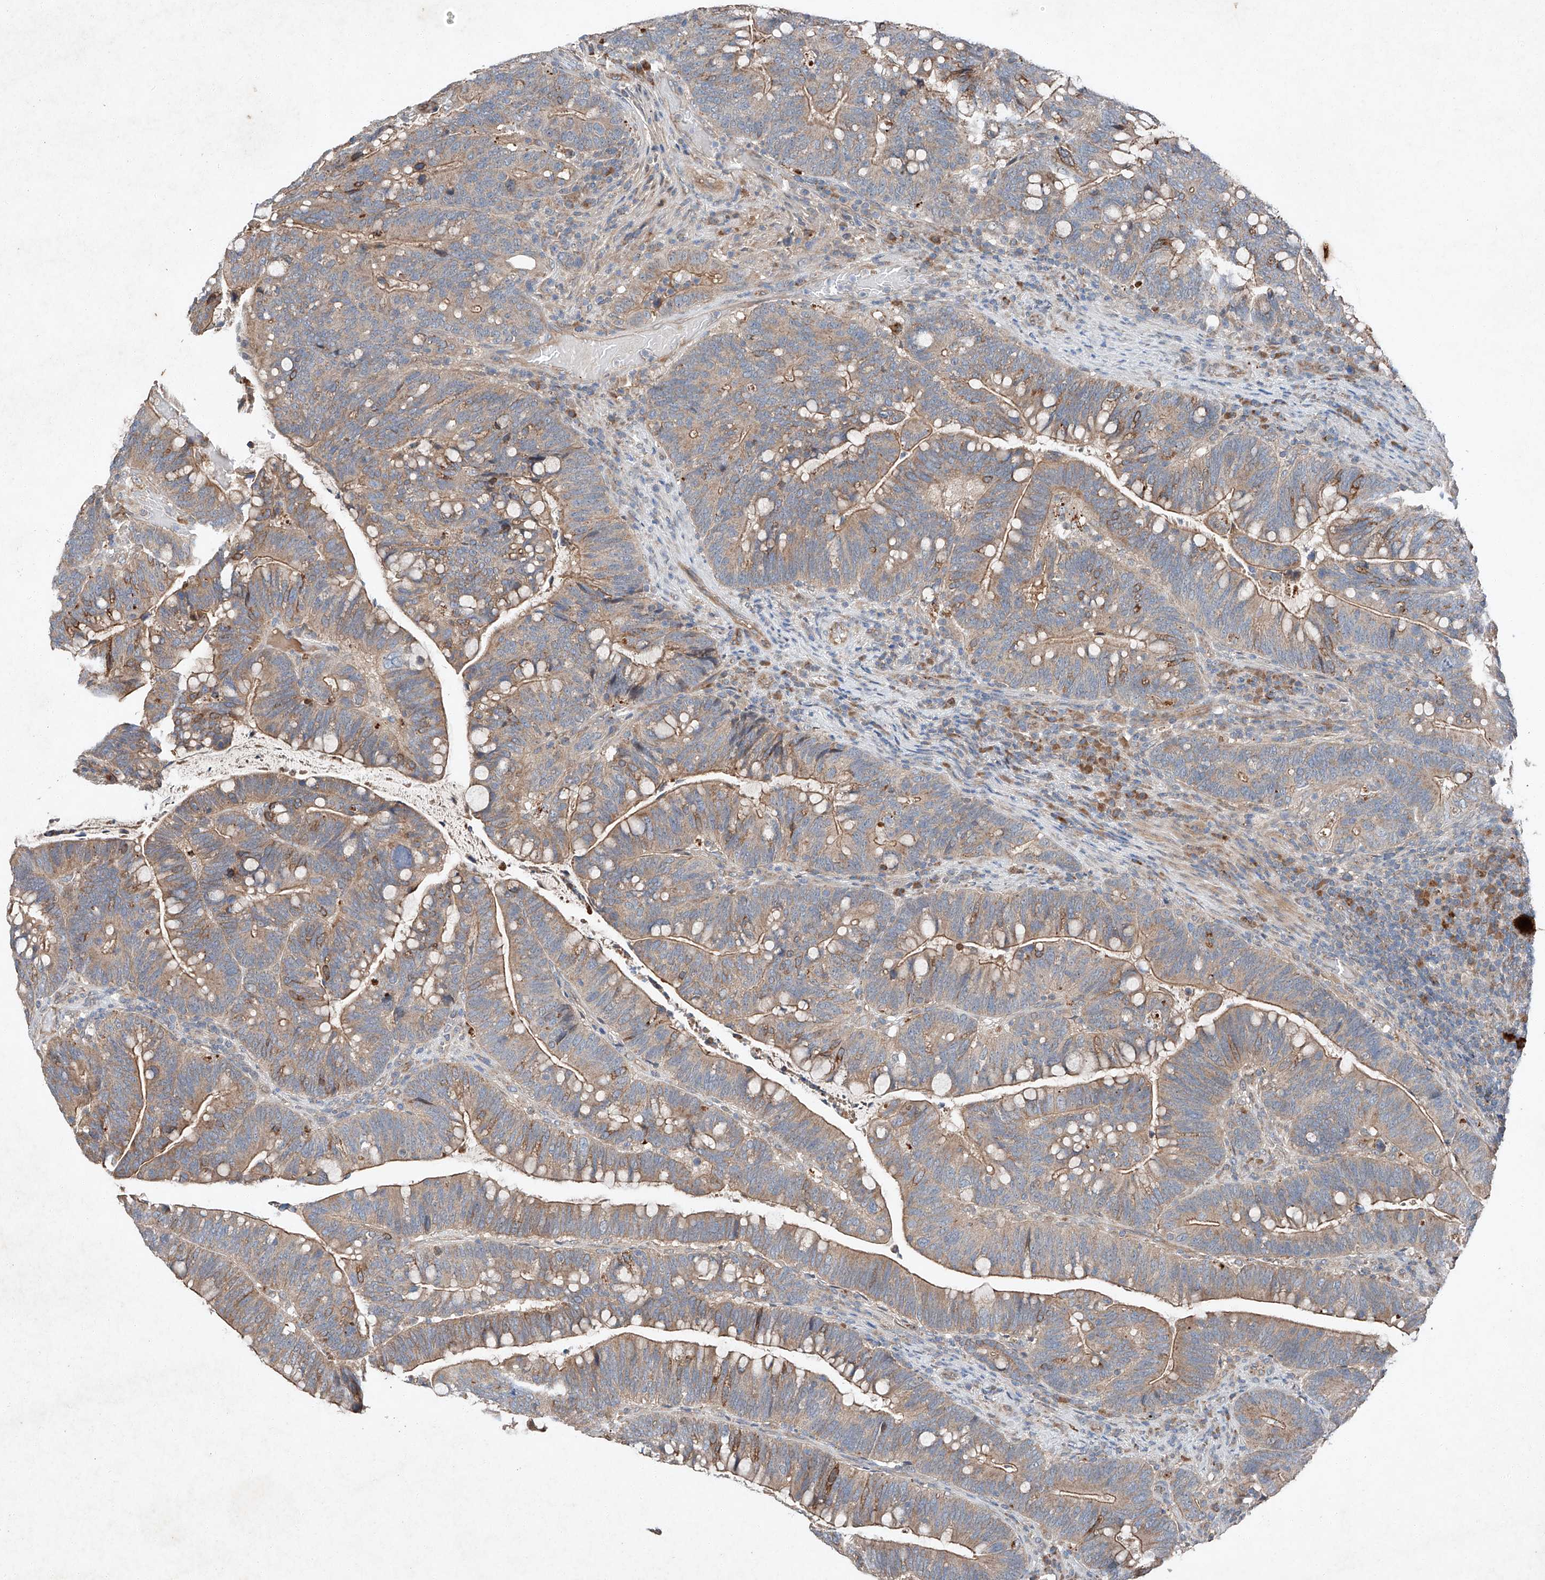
{"staining": {"intensity": "moderate", "quantity": "25%-75%", "location": "cytoplasmic/membranous"}, "tissue": "colorectal cancer", "cell_type": "Tumor cells", "image_type": "cancer", "snomed": [{"axis": "morphology", "description": "Adenocarcinoma, NOS"}, {"axis": "topography", "description": "Colon"}], "caption": "Moderate cytoplasmic/membranous protein expression is appreciated in approximately 25%-75% of tumor cells in colorectal cancer. (DAB (3,3'-diaminobenzidine) = brown stain, brightfield microscopy at high magnification).", "gene": "RUSC1", "patient": {"sex": "female", "age": 66}}